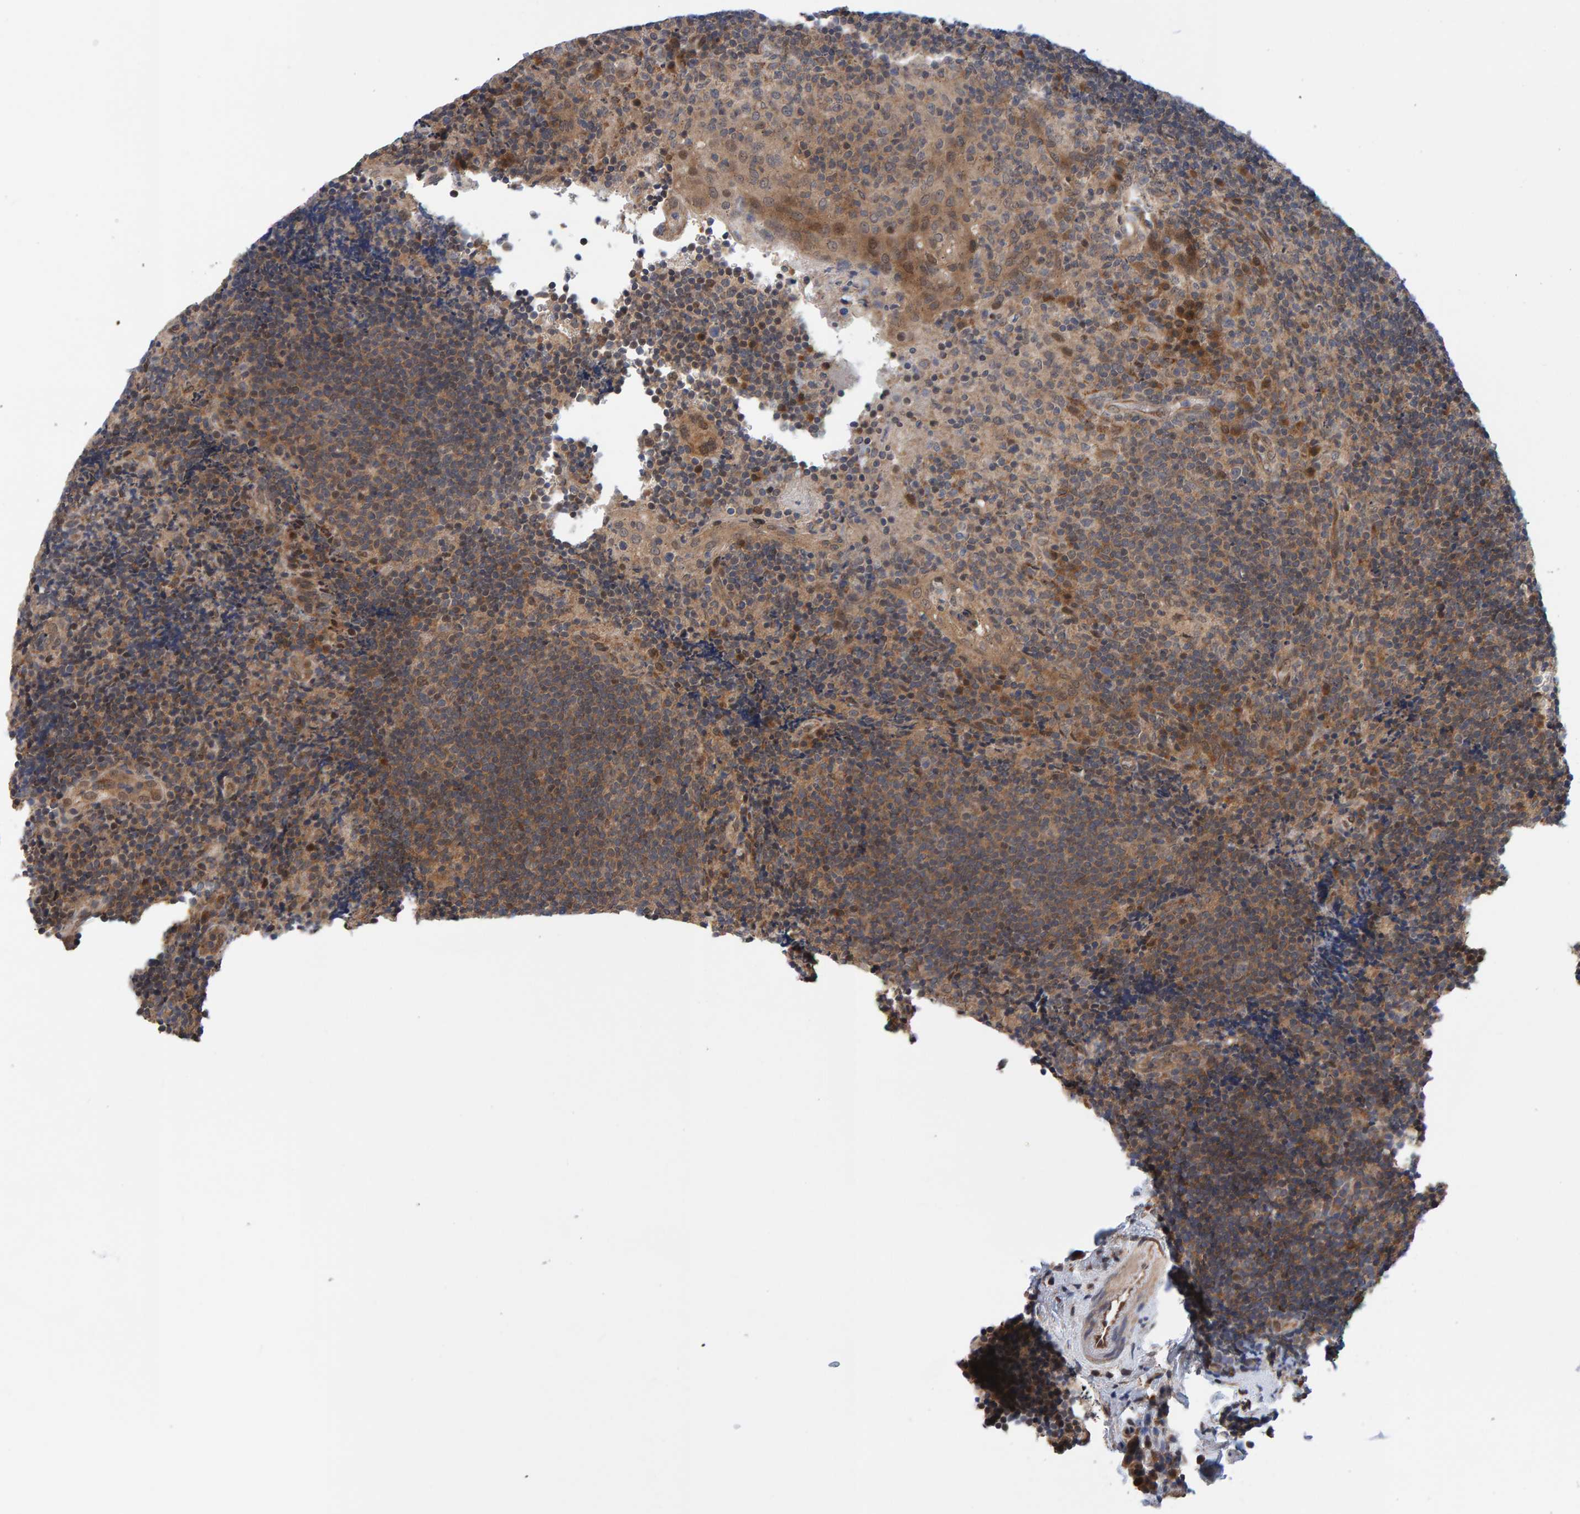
{"staining": {"intensity": "moderate", "quantity": "25%-75%", "location": "cytoplasmic/membranous"}, "tissue": "lymphoma", "cell_type": "Tumor cells", "image_type": "cancer", "snomed": [{"axis": "morphology", "description": "Malignant lymphoma, non-Hodgkin's type, High grade"}, {"axis": "topography", "description": "Tonsil"}], "caption": "This image demonstrates lymphoma stained with immunohistochemistry to label a protein in brown. The cytoplasmic/membranous of tumor cells show moderate positivity for the protein. Nuclei are counter-stained blue.", "gene": "SCRN2", "patient": {"sex": "female", "age": 36}}